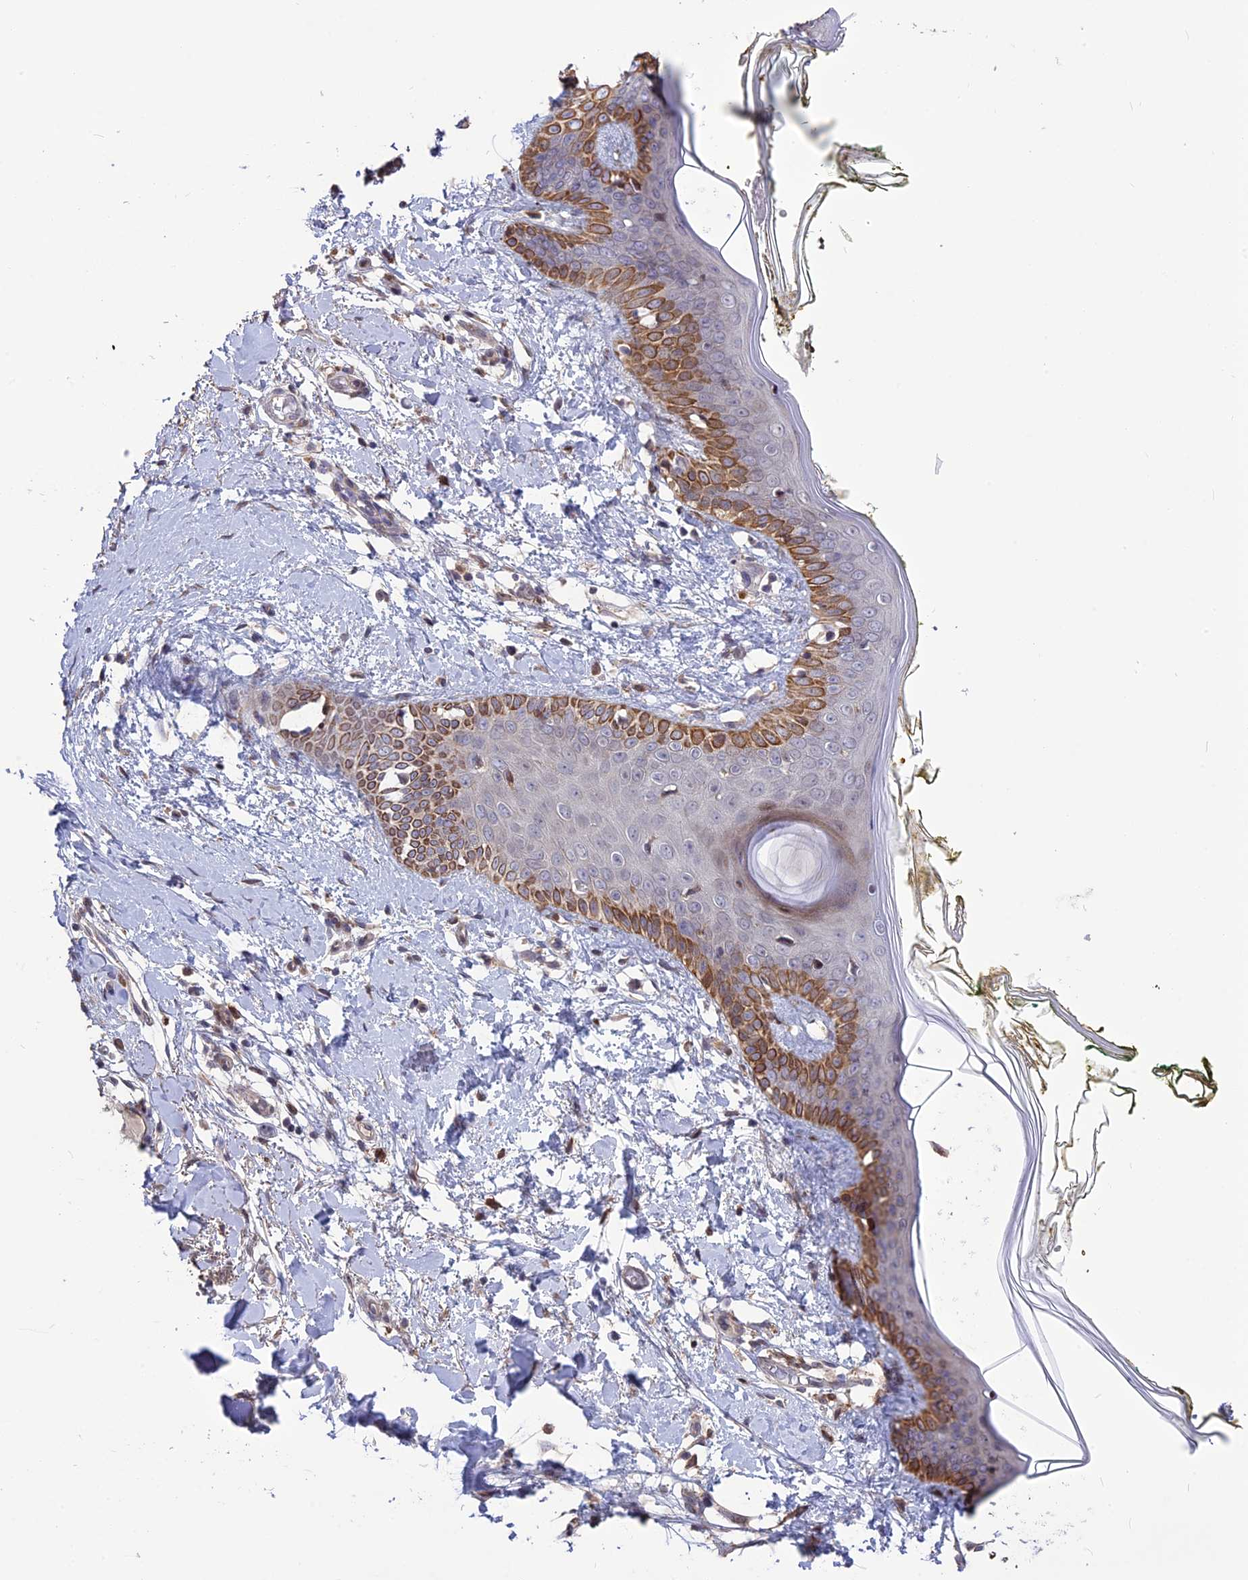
{"staining": {"intensity": "moderate", "quantity": ">75%", "location": "cytoplasmic/membranous"}, "tissue": "skin", "cell_type": "Fibroblasts", "image_type": "normal", "snomed": [{"axis": "morphology", "description": "Normal tissue, NOS"}, {"axis": "topography", "description": "Skin"}], "caption": "Immunohistochemistry (IHC) of benign skin displays medium levels of moderate cytoplasmic/membranous expression in about >75% of fibroblasts. (IHC, brightfield microscopy, high magnification).", "gene": "SPG21", "patient": {"sex": "female", "age": 34}}